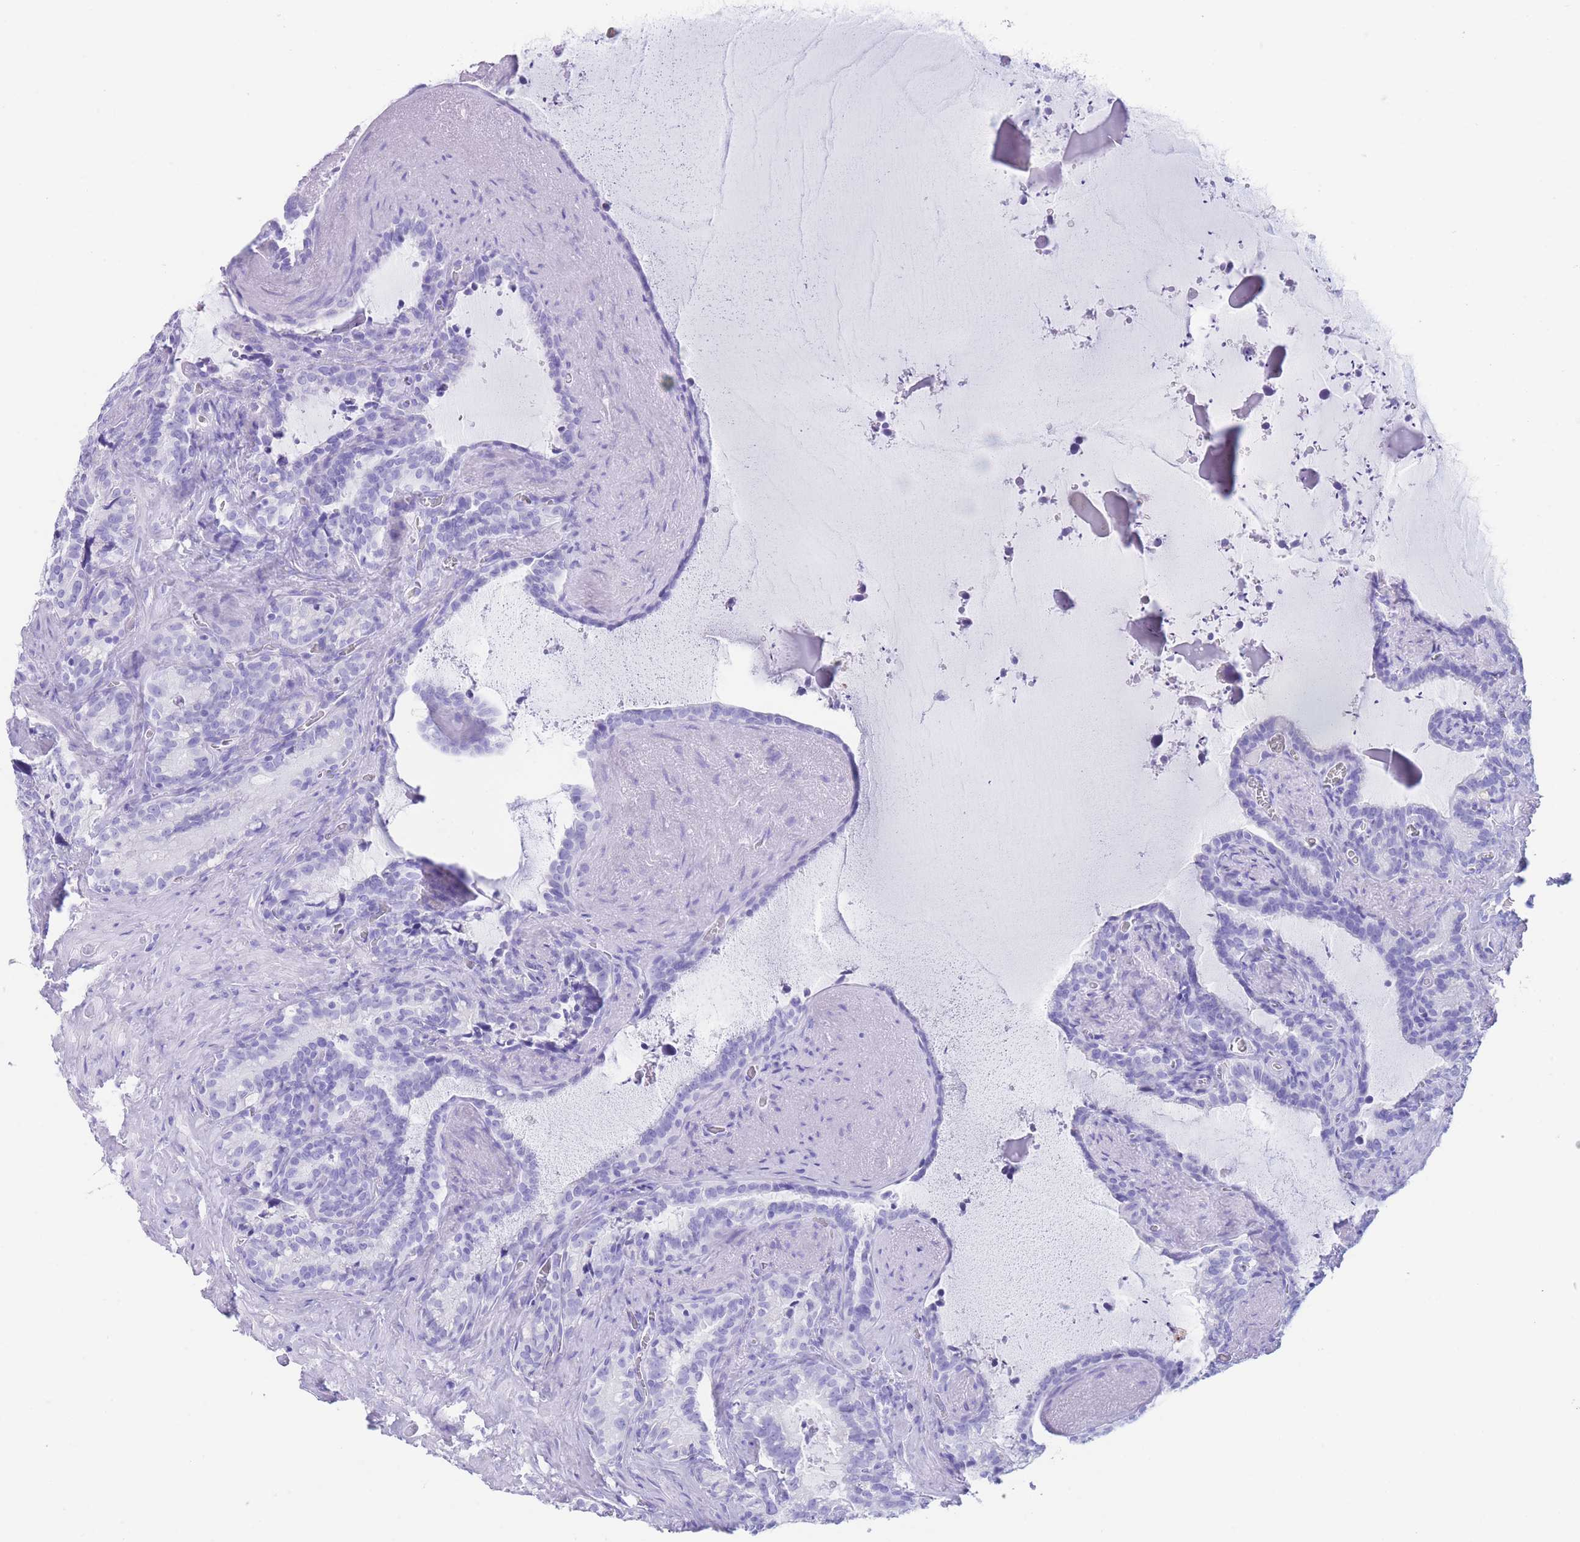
{"staining": {"intensity": "negative", "quantity": "none", "location": "none"}, "tissue": "seminal vesicle", "cell_type": "Glandular cells", "image_type": "normal", "snomed": [{"axis": "morphology", "description": "Normal tissue, NOS"}, {"axis": "topography", "description": "Prostate"}, {"axis": "topography", "description": "Seminal veicle"}], "caption": "Immunohistochemistry histopathology image of normal seminal vesicle: seminal vesicle stained with DAB shows no significant protein positivity in glandular cells.", "gene": "SLCO1B1", "patient": {"sex": "male", "age": 58}}